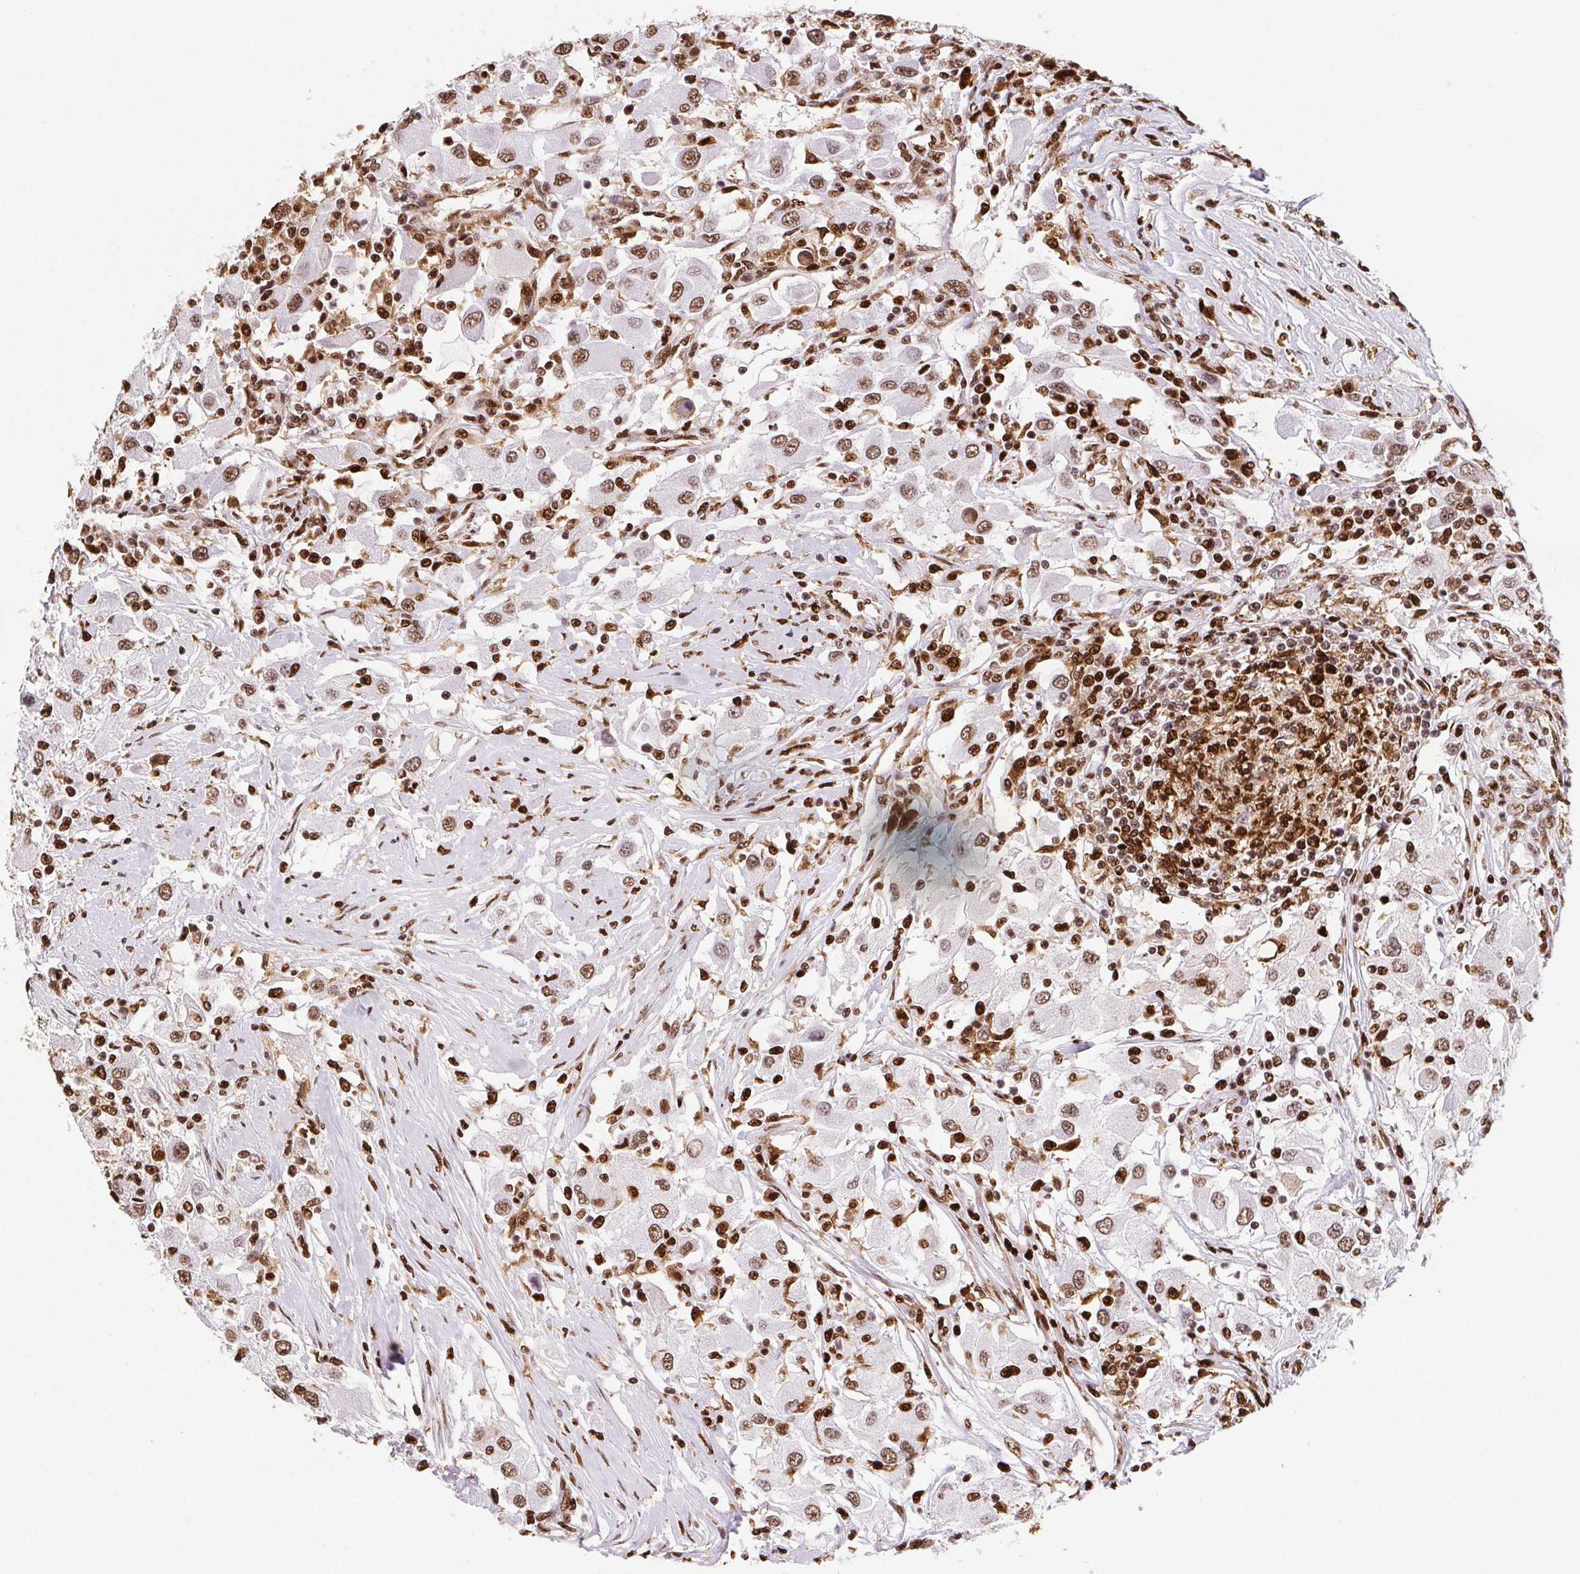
{"staining": {"intensity": "moderate", "quantity": ">75%", "location": "nuclear"}, "tissue": "renal cancer", "cell_type": "Tumor cells", "image_type": "cancer", "snomed": [{"axis": "morphology", "description": "Adenocarcinoma, NOS"}, {"axis": "topography", "description": "Kidney"}], "caption": "Immunohistochemistry (IHC) micrograph of human adenocarcinoma (renal) stained for a protein (brown), which demonstrates medium levels of moderate nuclear staining in about >75% of tumor cells.", "gene": "SET", "patient": {"sex": "female", "age": 67}}